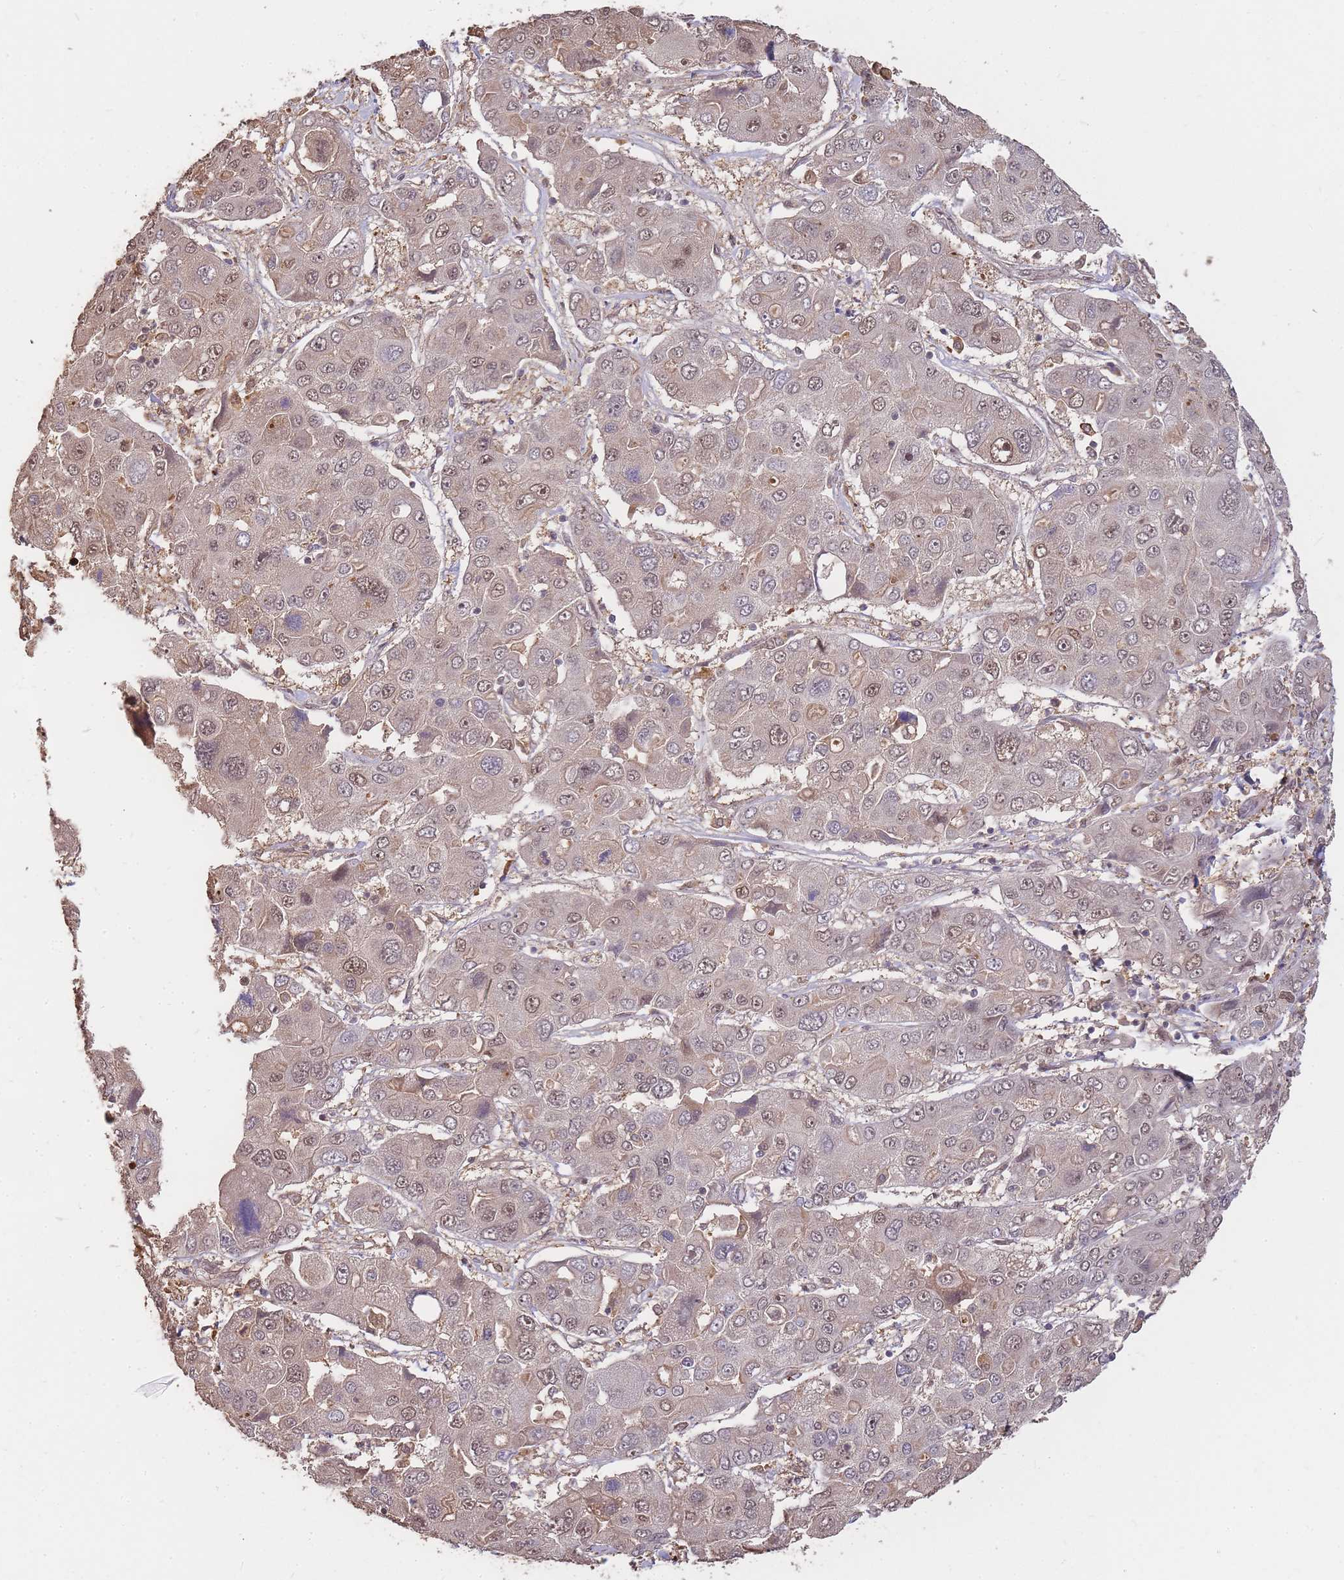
{"staining": {"intensity": "weak", "quantity": ">75%", "location": "nuclear"}, "tissue": "liver cancer", "cell_type": "Tumor cells", "image_type": "cancer", "snomed": [{"axis": "morphology", "description": "Cholangiocarcinoma"}, {"axis": "topography", "description": "Liver"}], "caption": "High-magnification brightfield microscopy of liver cancer (cholangiocarcinoma) stained with DAB (3,3'-diaminobenzidine) (brown) and counterstained with hematoxylin (blue). tumor cells exhibit weak nuclear expression is appreciated in approximately>75% of cells.", "gene": "CDKN2AIPNL", "patient": {"sex": "male", "age": 67}}